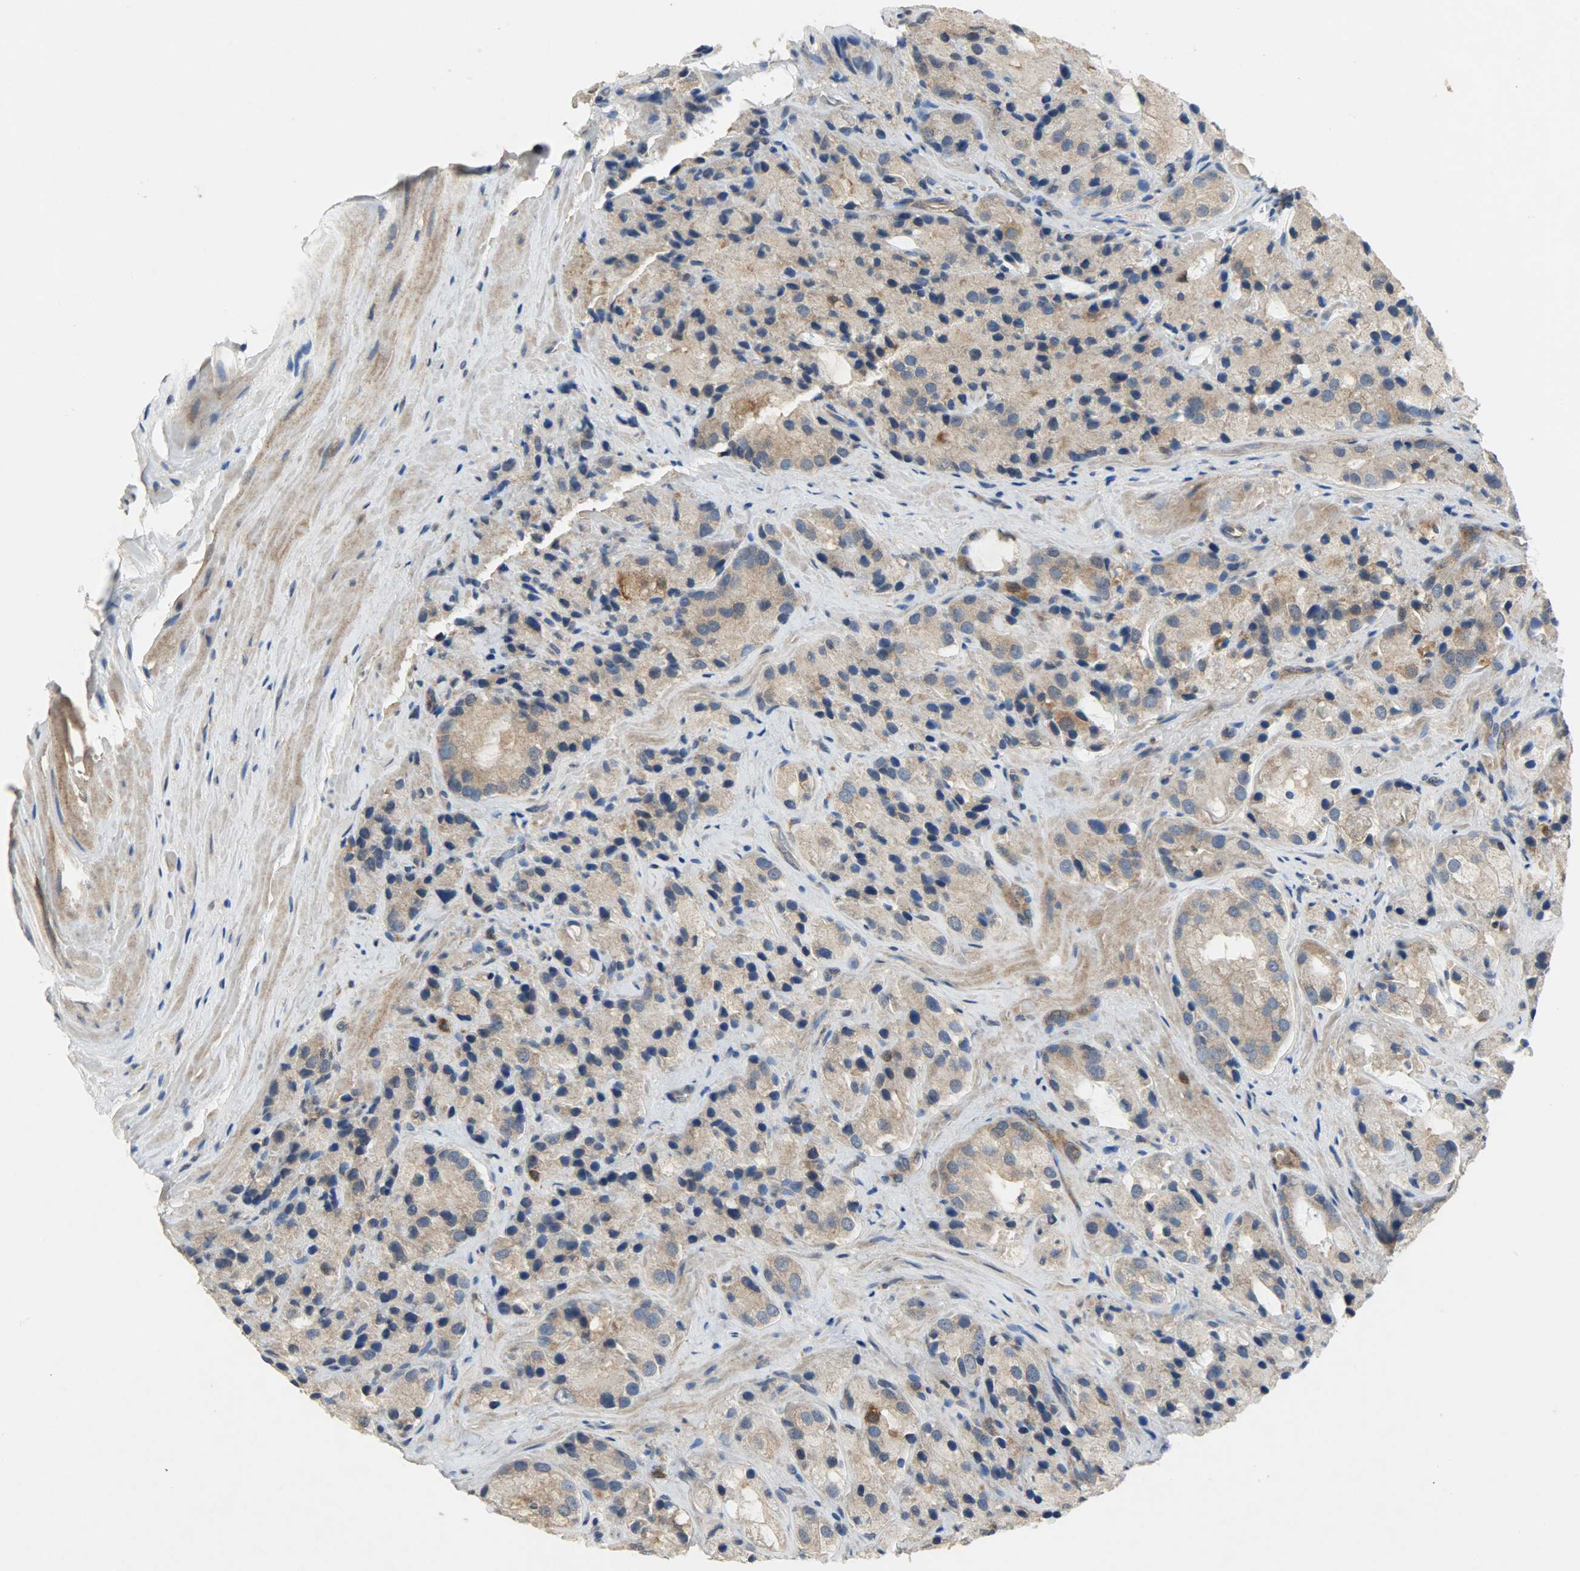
{"staining": {"intensity": "moderate", "quantity": ">75%", "location": "cytoplasmic/membranous"}, "tissue": "prostate cancer", "cell_type": "Tumor cells", "image_type": "cancer", "snomed": [{"axis": "morphology", "description": "Adenocarcinoma, High grade"}, {"axis": "topography", "description": "Prostate"}], "caption": "Protein staining reveals moderate cytoplasmic/membranous positivity in about >75% of tumor cells in prostate cancer (high-grade adenocarcinoma).", "gene": "TRIM21", "patient": {"sex": "male", "age": 70}}